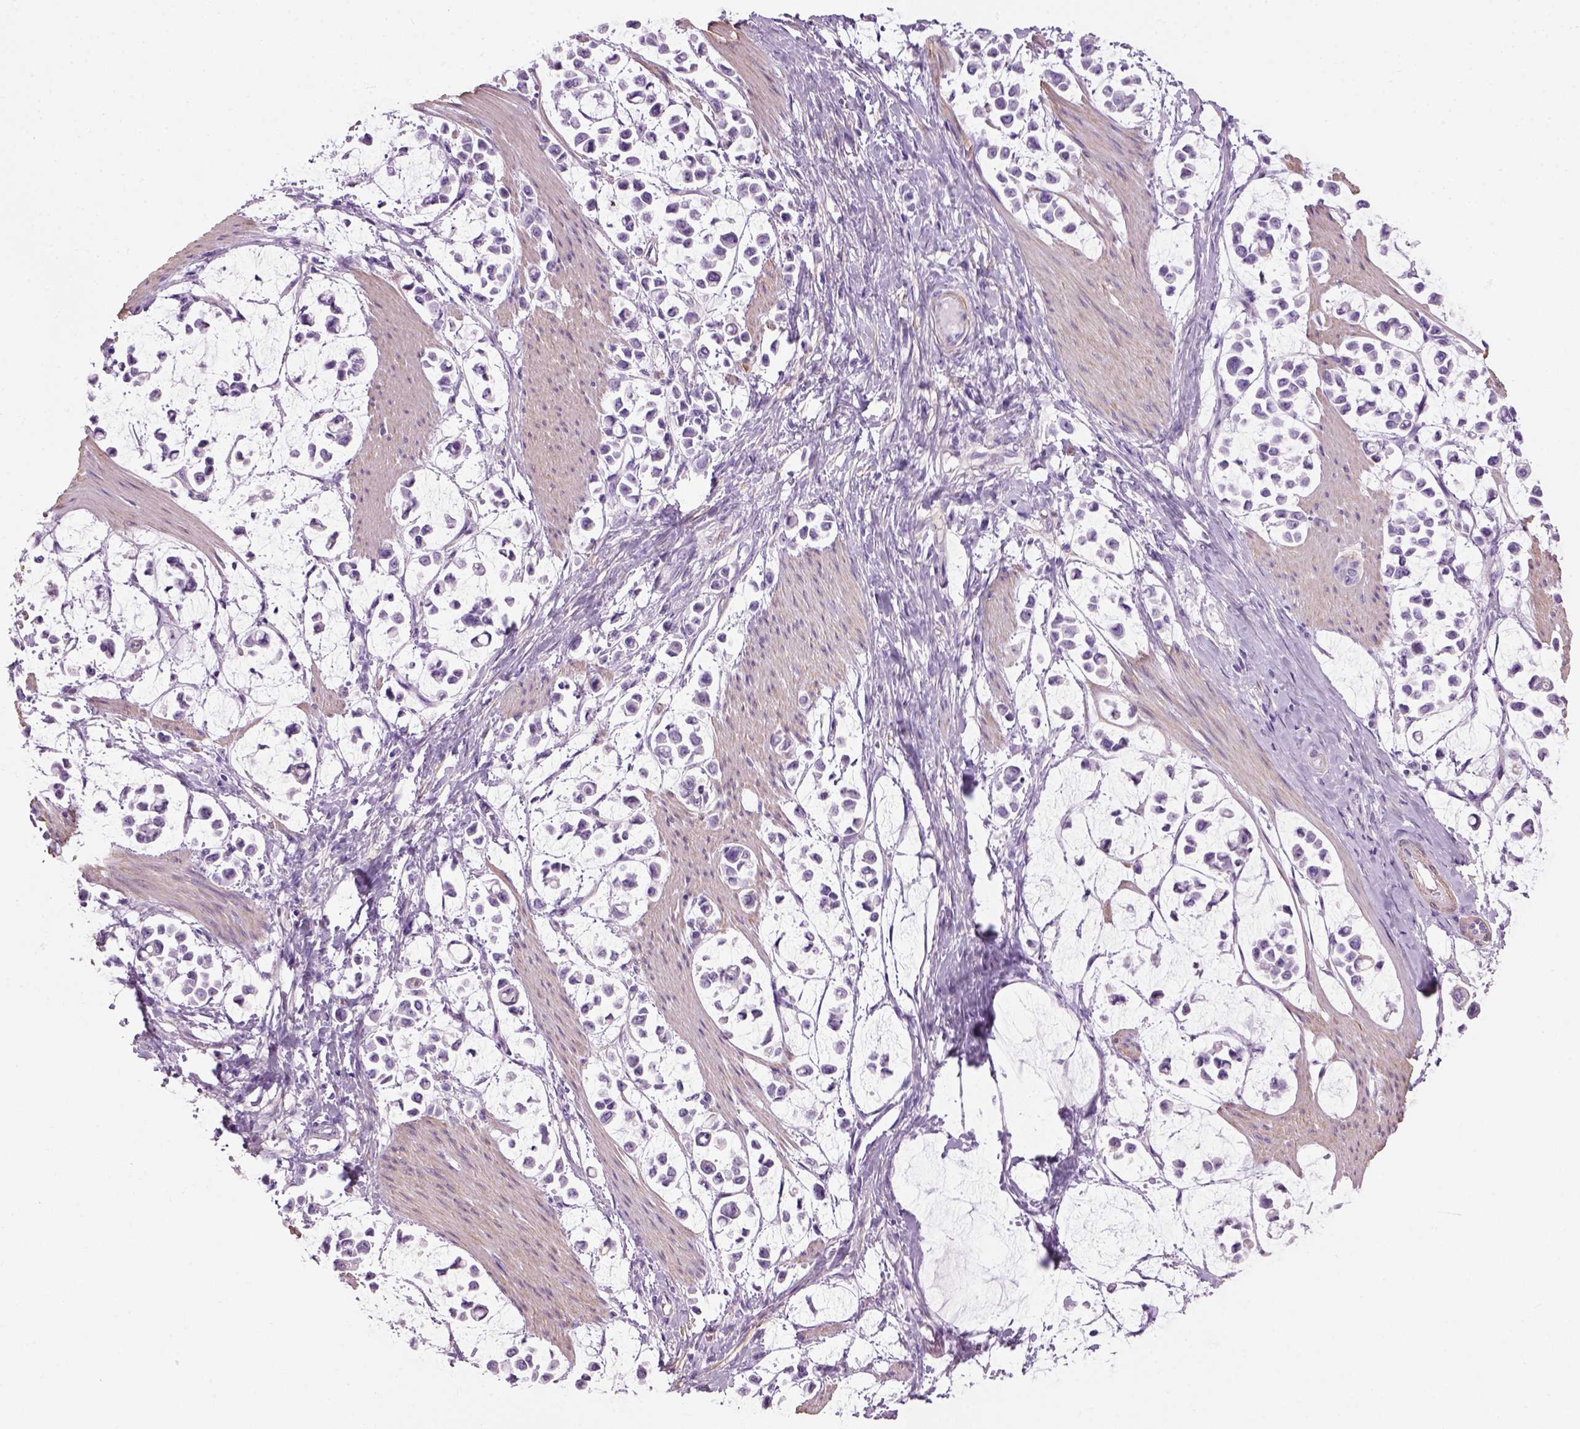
{"staining": {"intensity": "negative", "quantity": "none", "location": "none"}, "tissue": "stomach cancer", "cell_type": "Tumor cells", "image_type": "cancer", "snomed": [{"axis": "morphology", "description": "Adenocarcinoma, NOS"}, {"axis": "topography", "description": "Stomach"}], "caption": "An IHC histopathology image of adenocarcinoma (stomach) is shown. There is no staining in tumor cells of adenocarcinoma (stomach).", "gene": "FAM161A", "patient": {"sex": "male", "age": 82}}